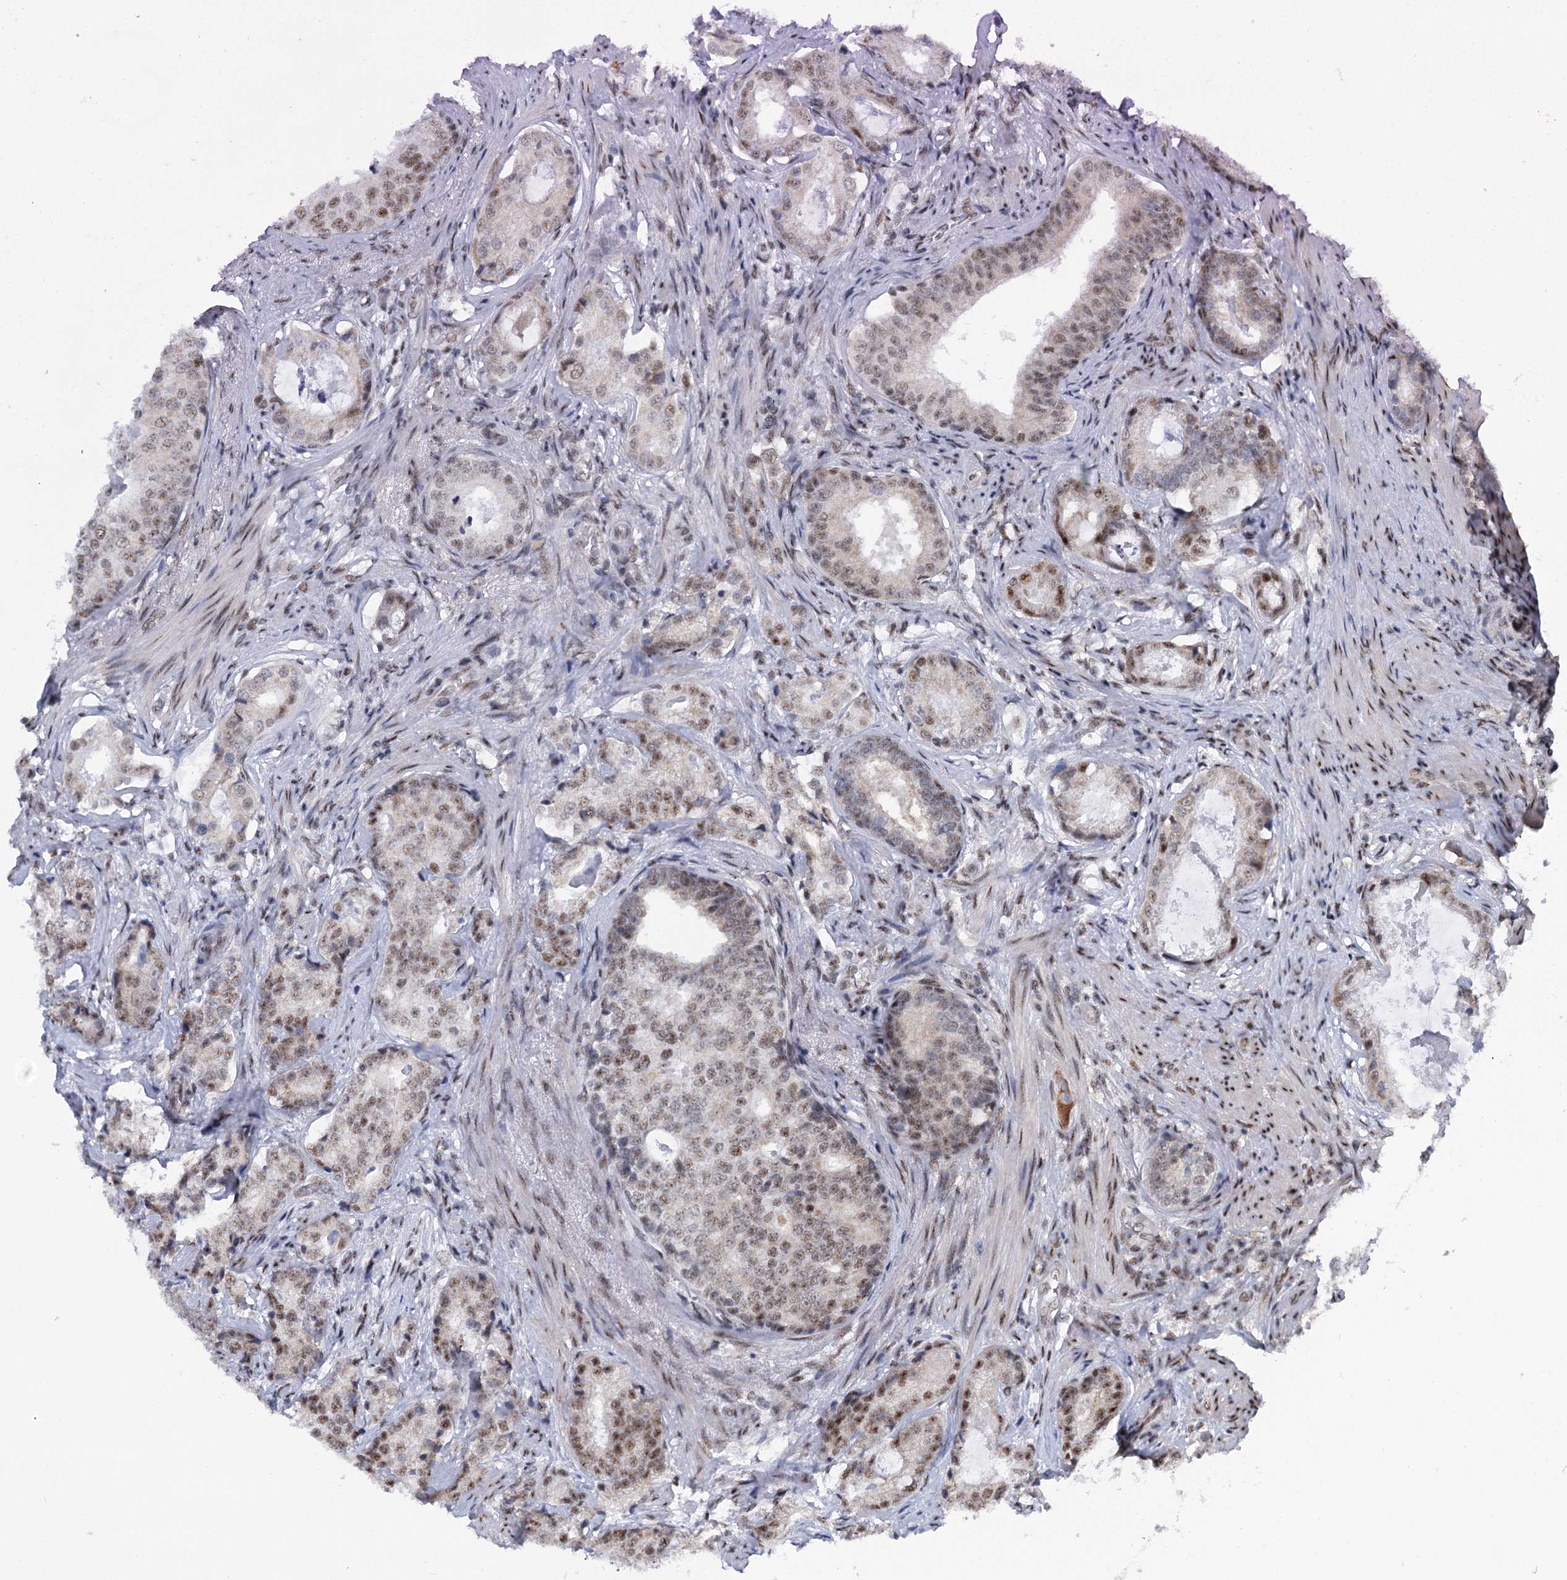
{"staining": {"intensity": "moderate", "quantity": ">75%", "location": "nuclear"}, "tissue": "prostate cancer", "cell_type": "Tumor cells", "image_type": "cancer", "snomed": [{"axis": "morphology", "description": "Adenocarcinoma, Low grade"}, {"axis": "topography", "description": "Prostate"}], "caption": "Tumor cells exhibit medium levels of moderate nuclear expression in about >75% of cells in human prostate cancer (low-grade adenocarcinoma).", "gene": "SREK1", "patient": {"sex": "male", "age": 71}}